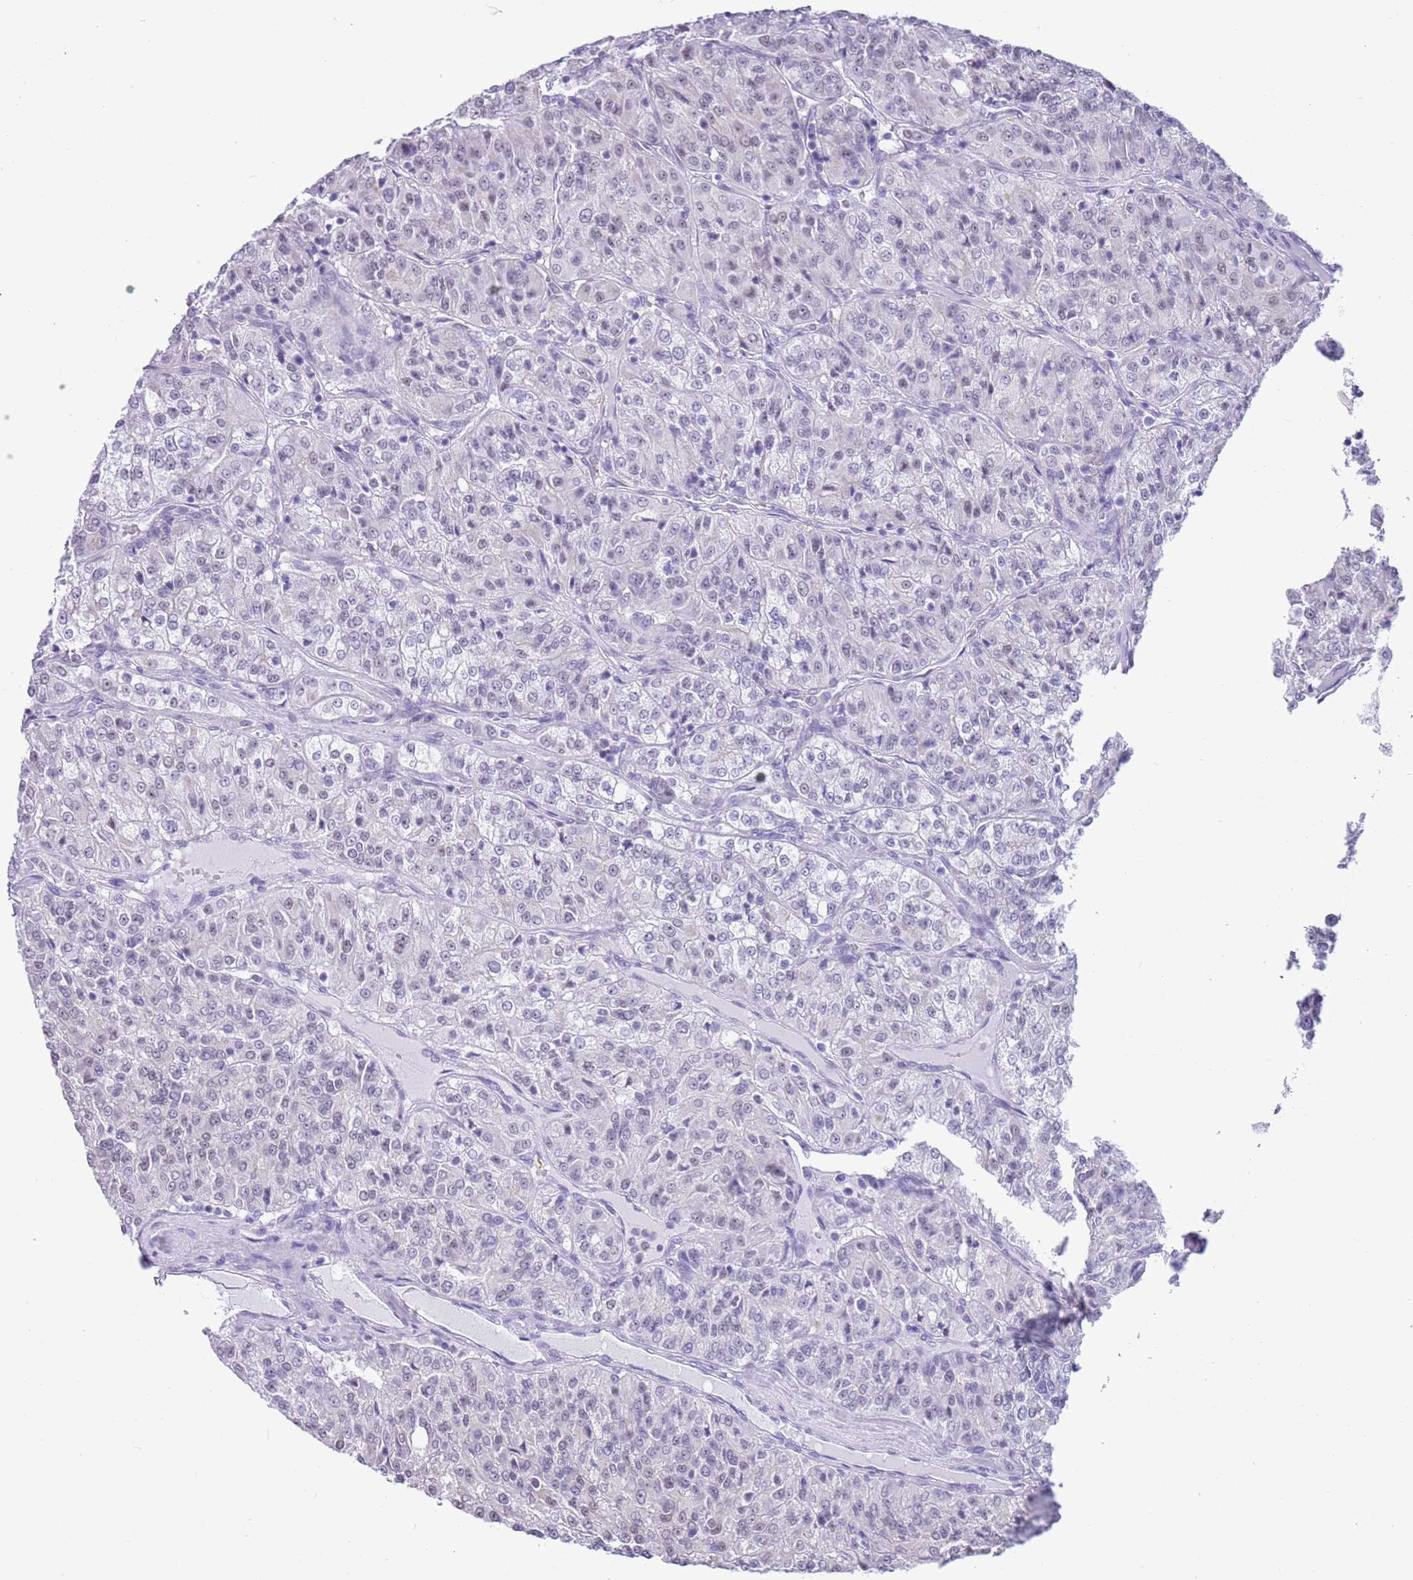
{"staining": {"intensity": "negative", "quantity": "none", "location": "none"}, "tissue": "renal cancer", "cell_type": "Tumor cells", "image_type": "cancer", "snomed": [{"axis": "morphology", "description": "Adenocarcinoma, NOS"}, {"axis": "topography", "description": "Kidney"}], "caption": "Image shows no protein expression in tumor cells of renal cancer (adenocarcinoma) tissue.", "gene": "PPP1R17", "patient": {"sex": "female", "age": 63}}